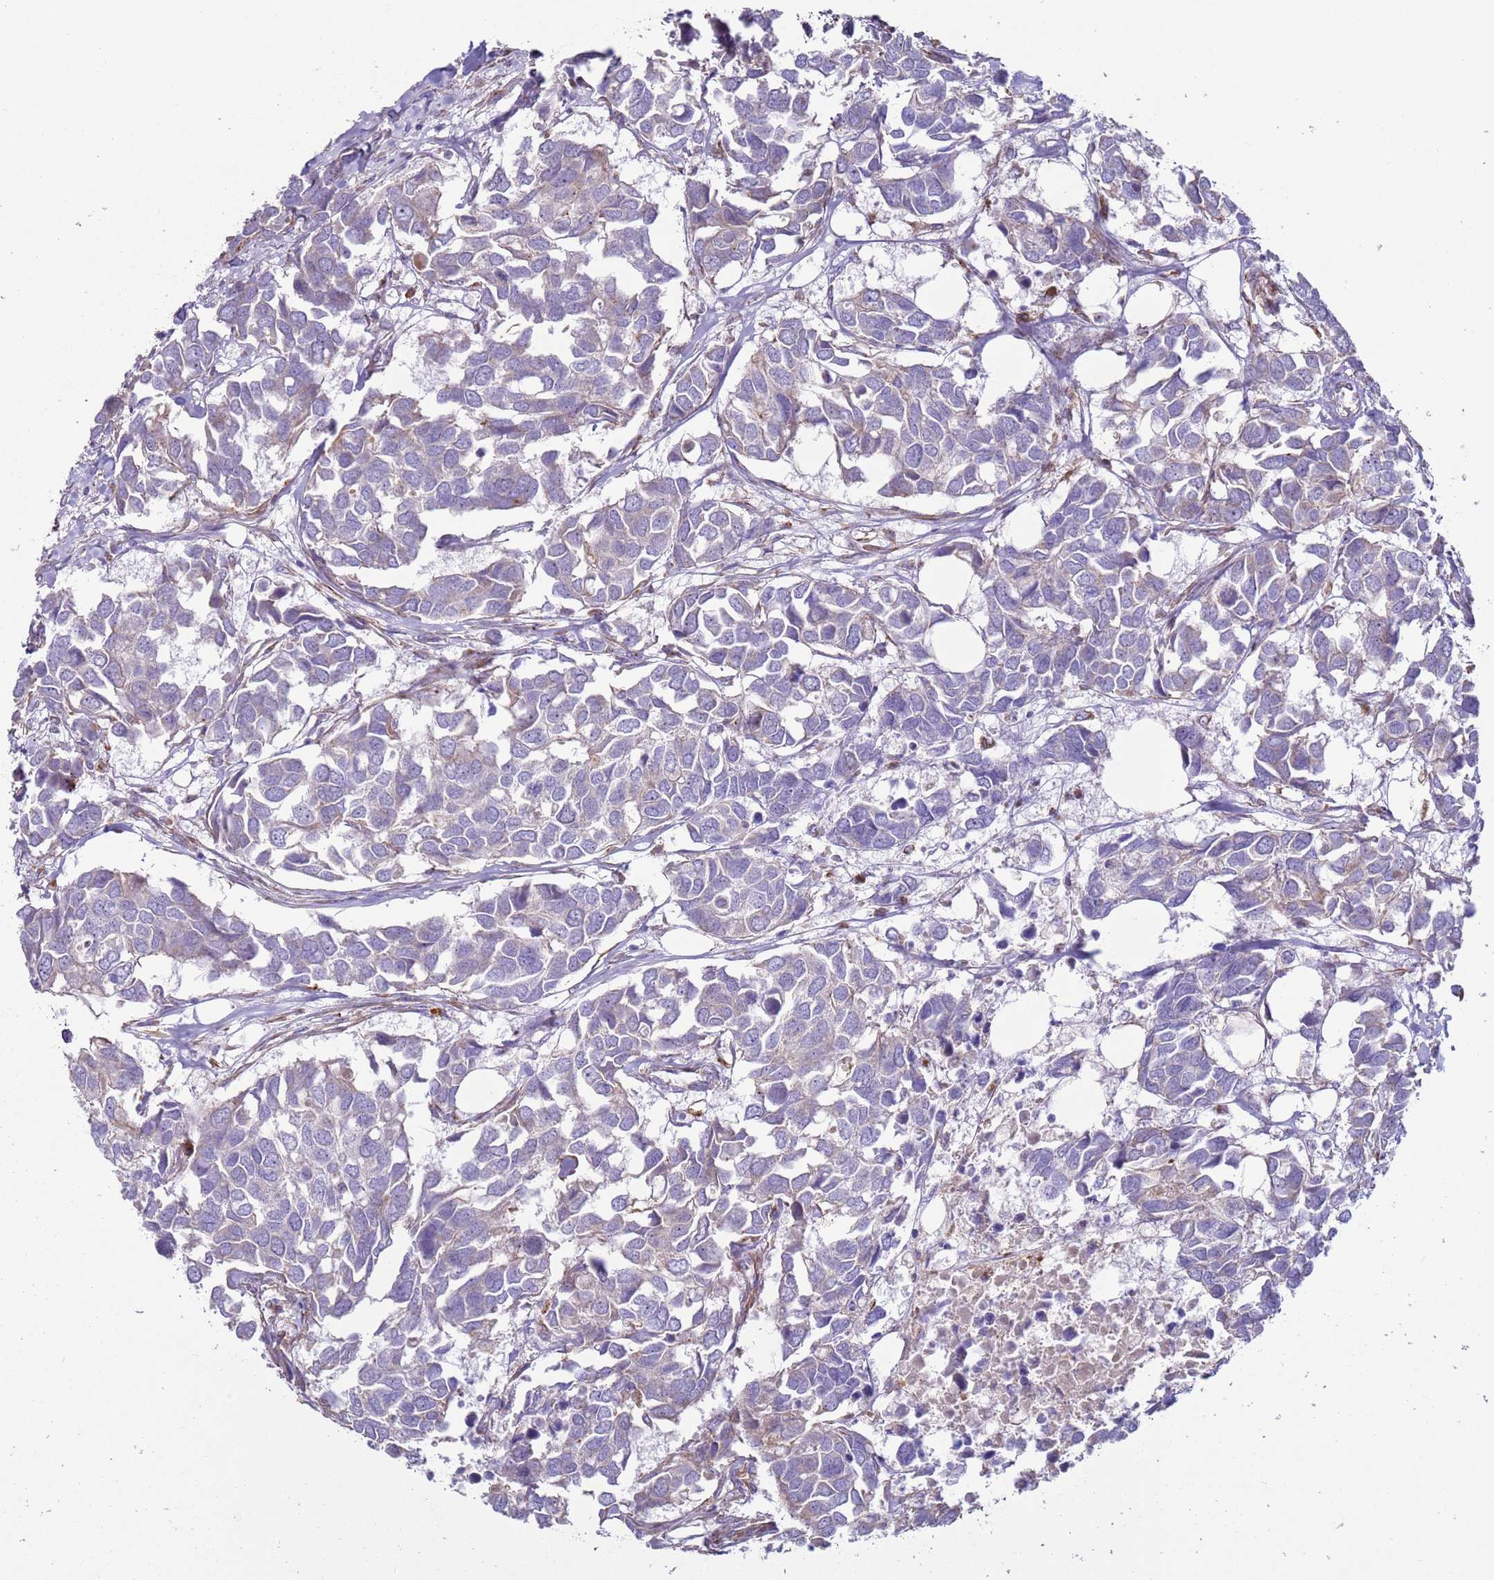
{"staining": {"intensity": "negative", "quantity": "none", "location": "none"}, "tissue": "breast cancer", "cell_type": "Tumor cells", "image_type": "cancer", "snomed": [{"axis": "morphology", "description": "Duct carcinoma"}, {"axis": "topography", "description": "Breast"}], "caption": "Human infiltrating ductal carcinoma (breast) stained for a protein using IHC reveals no positivity in tumor cells.", "gene": "HEATR1", "patient": {"sex": "female", "age": 83}}